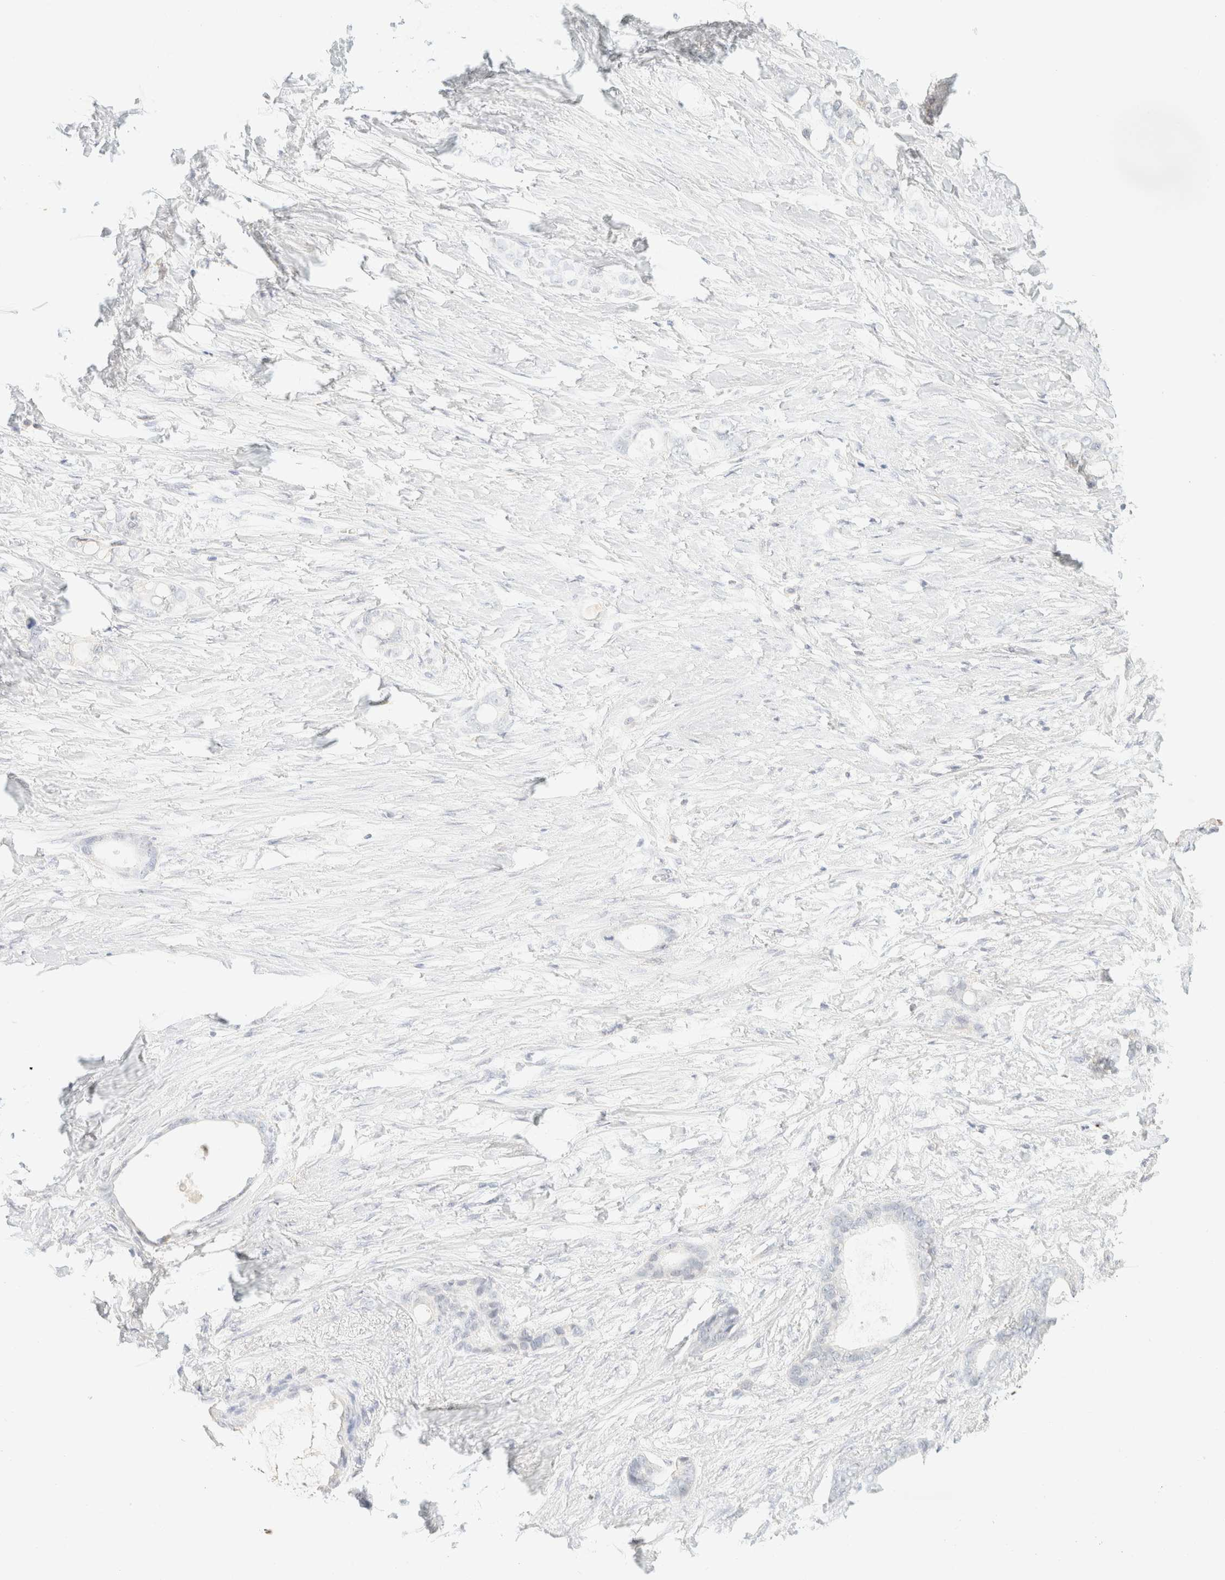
{"staining": {"intensity": "negative", "quantity": "none", "location": "none"}, "tissue": "stomach cancer", "cell_type": "Tumor cells", "image_type": "cancer", "snomed": [{"axis": "morphology", "description": "Adenocarcinoma, NOS"}, {"axis": "topography", "description": "Stomach"}], "caption": "Human stomach cancer (adenocarcinoma) stained for a protein using immunohistochemistry (IHC) reveals no expression in tumor cells.", "gene": "TIMD4", "patient": {"sex": "female", "age": 75}}